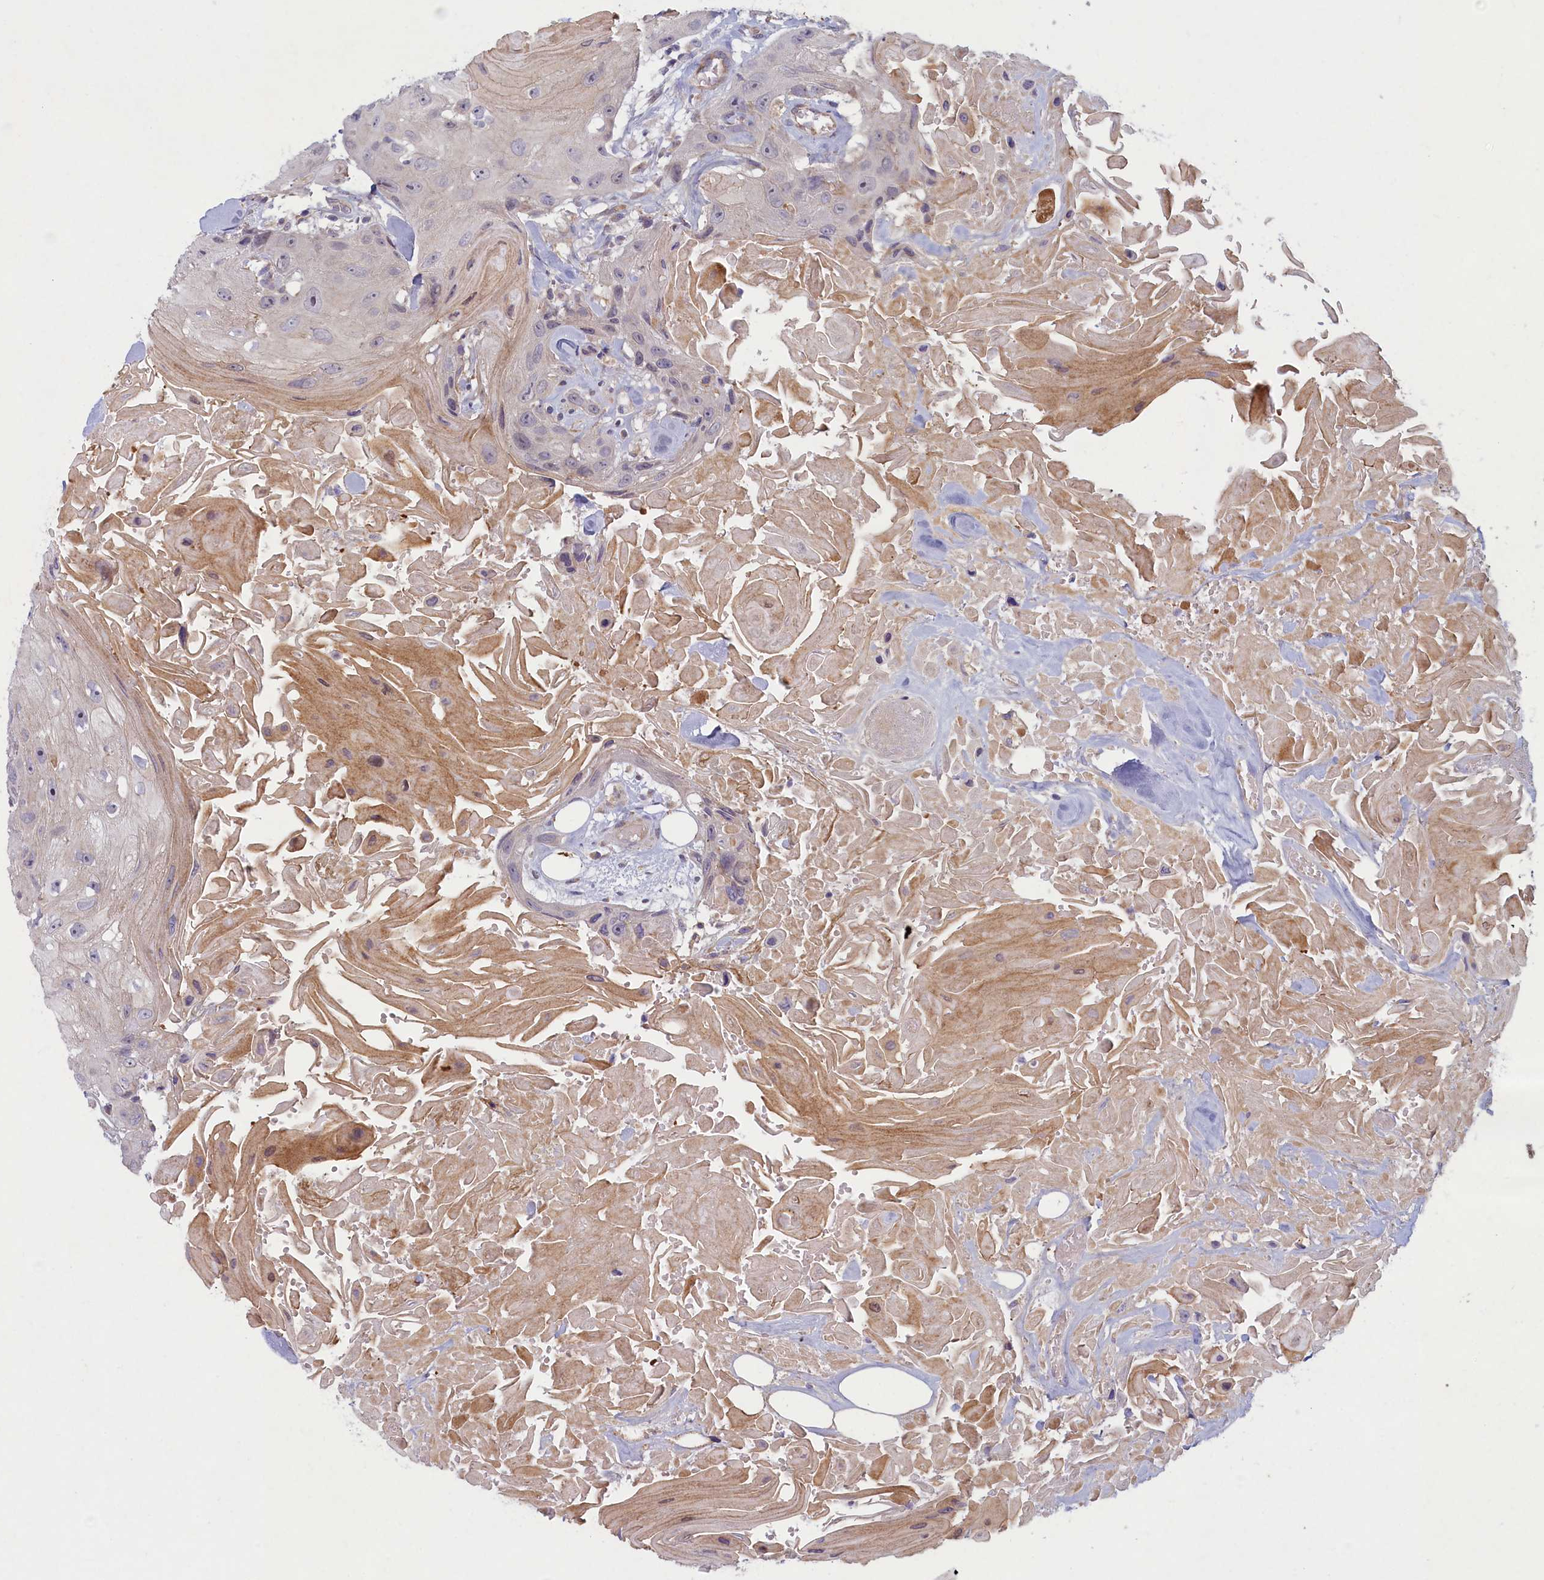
{"staining": {"intensity": "negative", "quantity": "none", "location": "none"}, "tissue": "head and neck cancer", "cell_type": "Tumor cells", "image_type": "cancer", "snomed": [{"axis": "morphology", "description": "Squamous cell carcinoma, NOS"}, {"axis": "topography", "description": "Head-Neck"}], "caption": "The IHC micrograph has no significant staining in tumor cells of head and neck cancer (squamous cell carcinoma) tissue.", "gene": "PLEKHG6", "patient": {"sex": "male", "age": 81}}